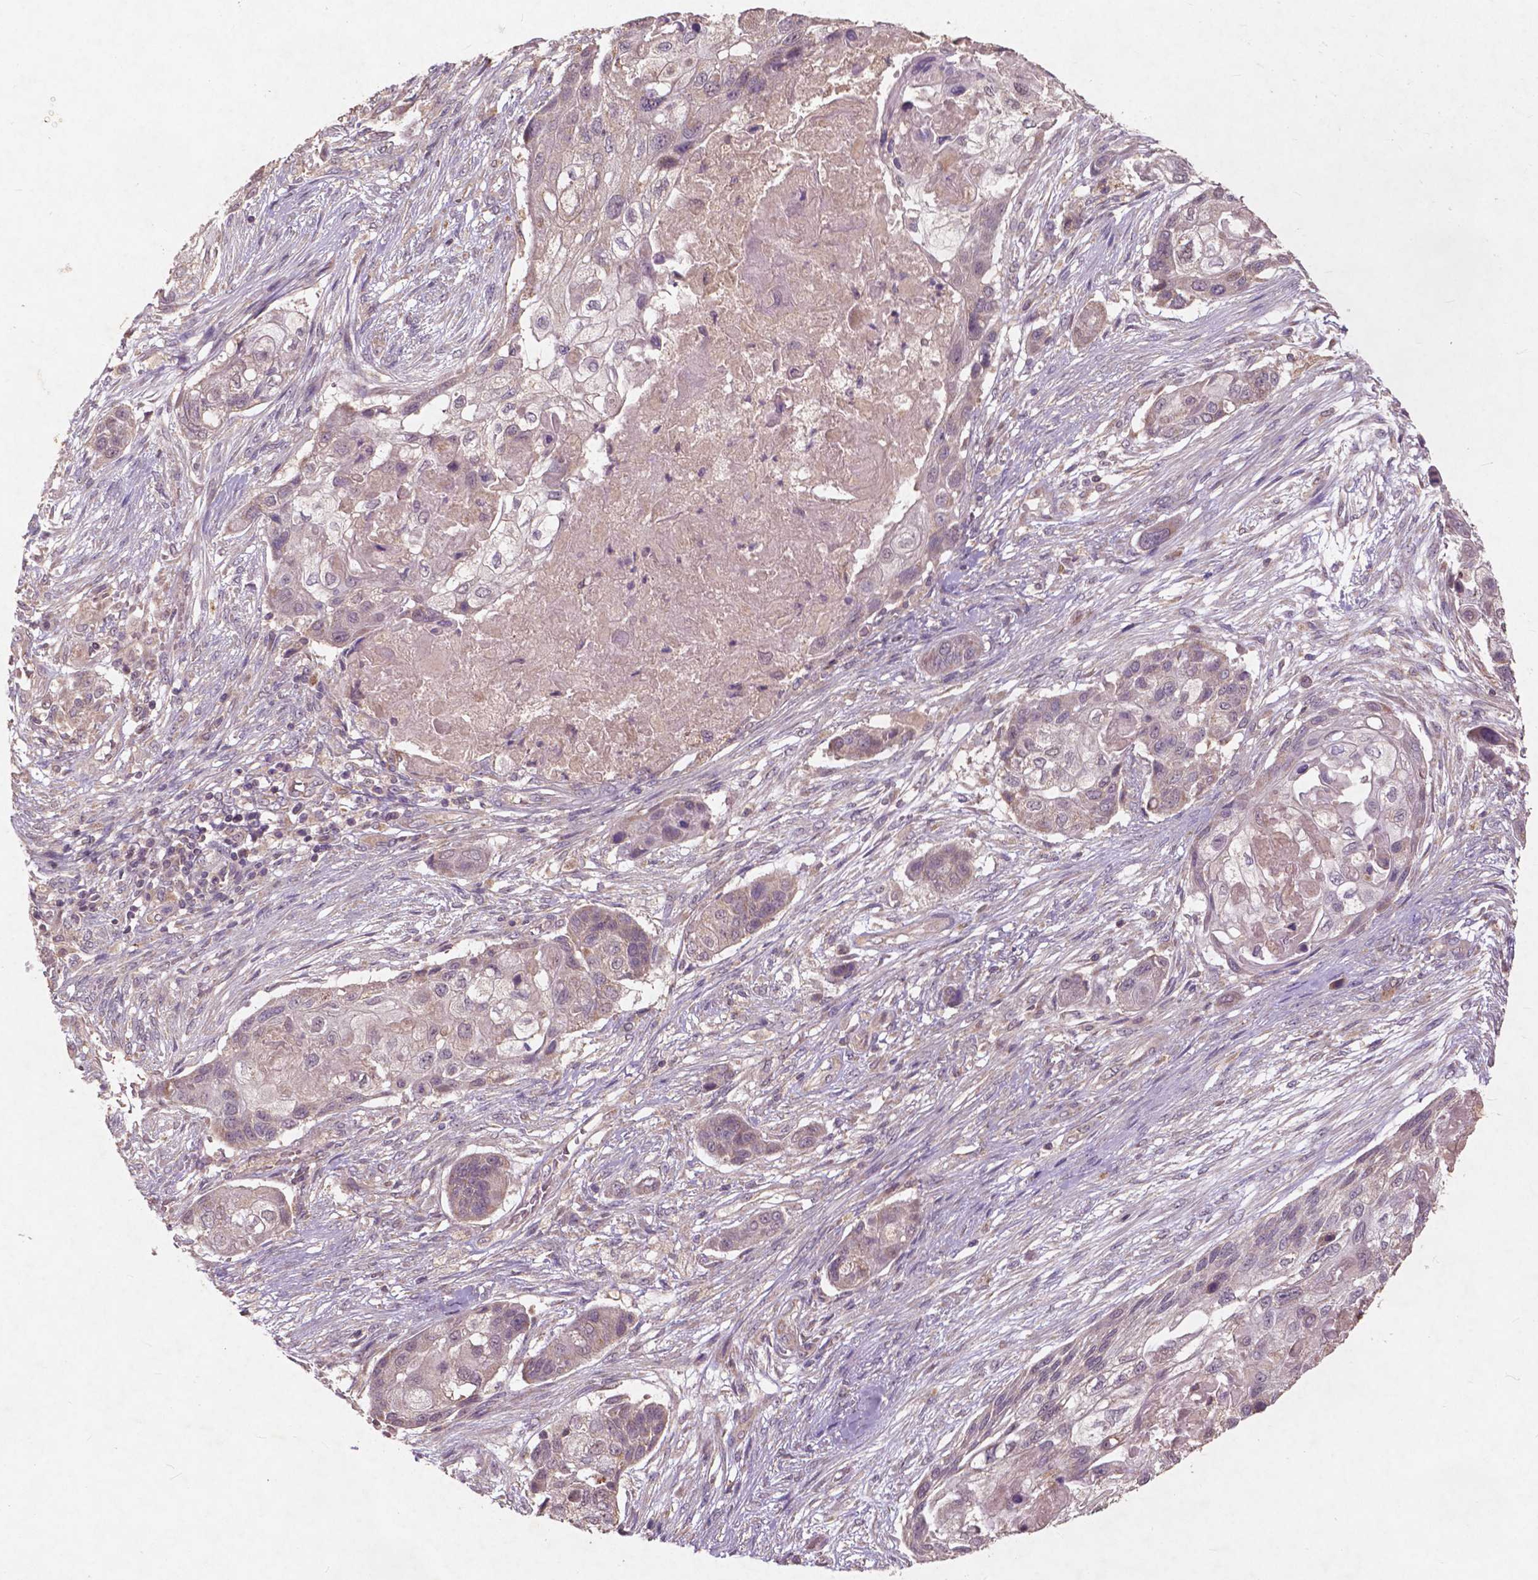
{"staining": {"intensity": "moderate", "quantity": "<25%", "location": "cytoplasmic/membranous"}, "tissue": "lung cancer", "cell_type": "Tumor cells", "image_type": "cancer", "snomed": [{"axis": "morphology", "description": "Squamous cell carcinoma, NOS"}, {"axis": "topography", "description": "Lung"}], "caption": "Brown immunohistochemical staining in squamous cell carcinoma (lung) shows moderate cytoplasmic/membranous positivity in approximately <25% of tumor cells.", "gene": "ST6GALNAC5", "patient": {"sex": "male", "age": 69}}